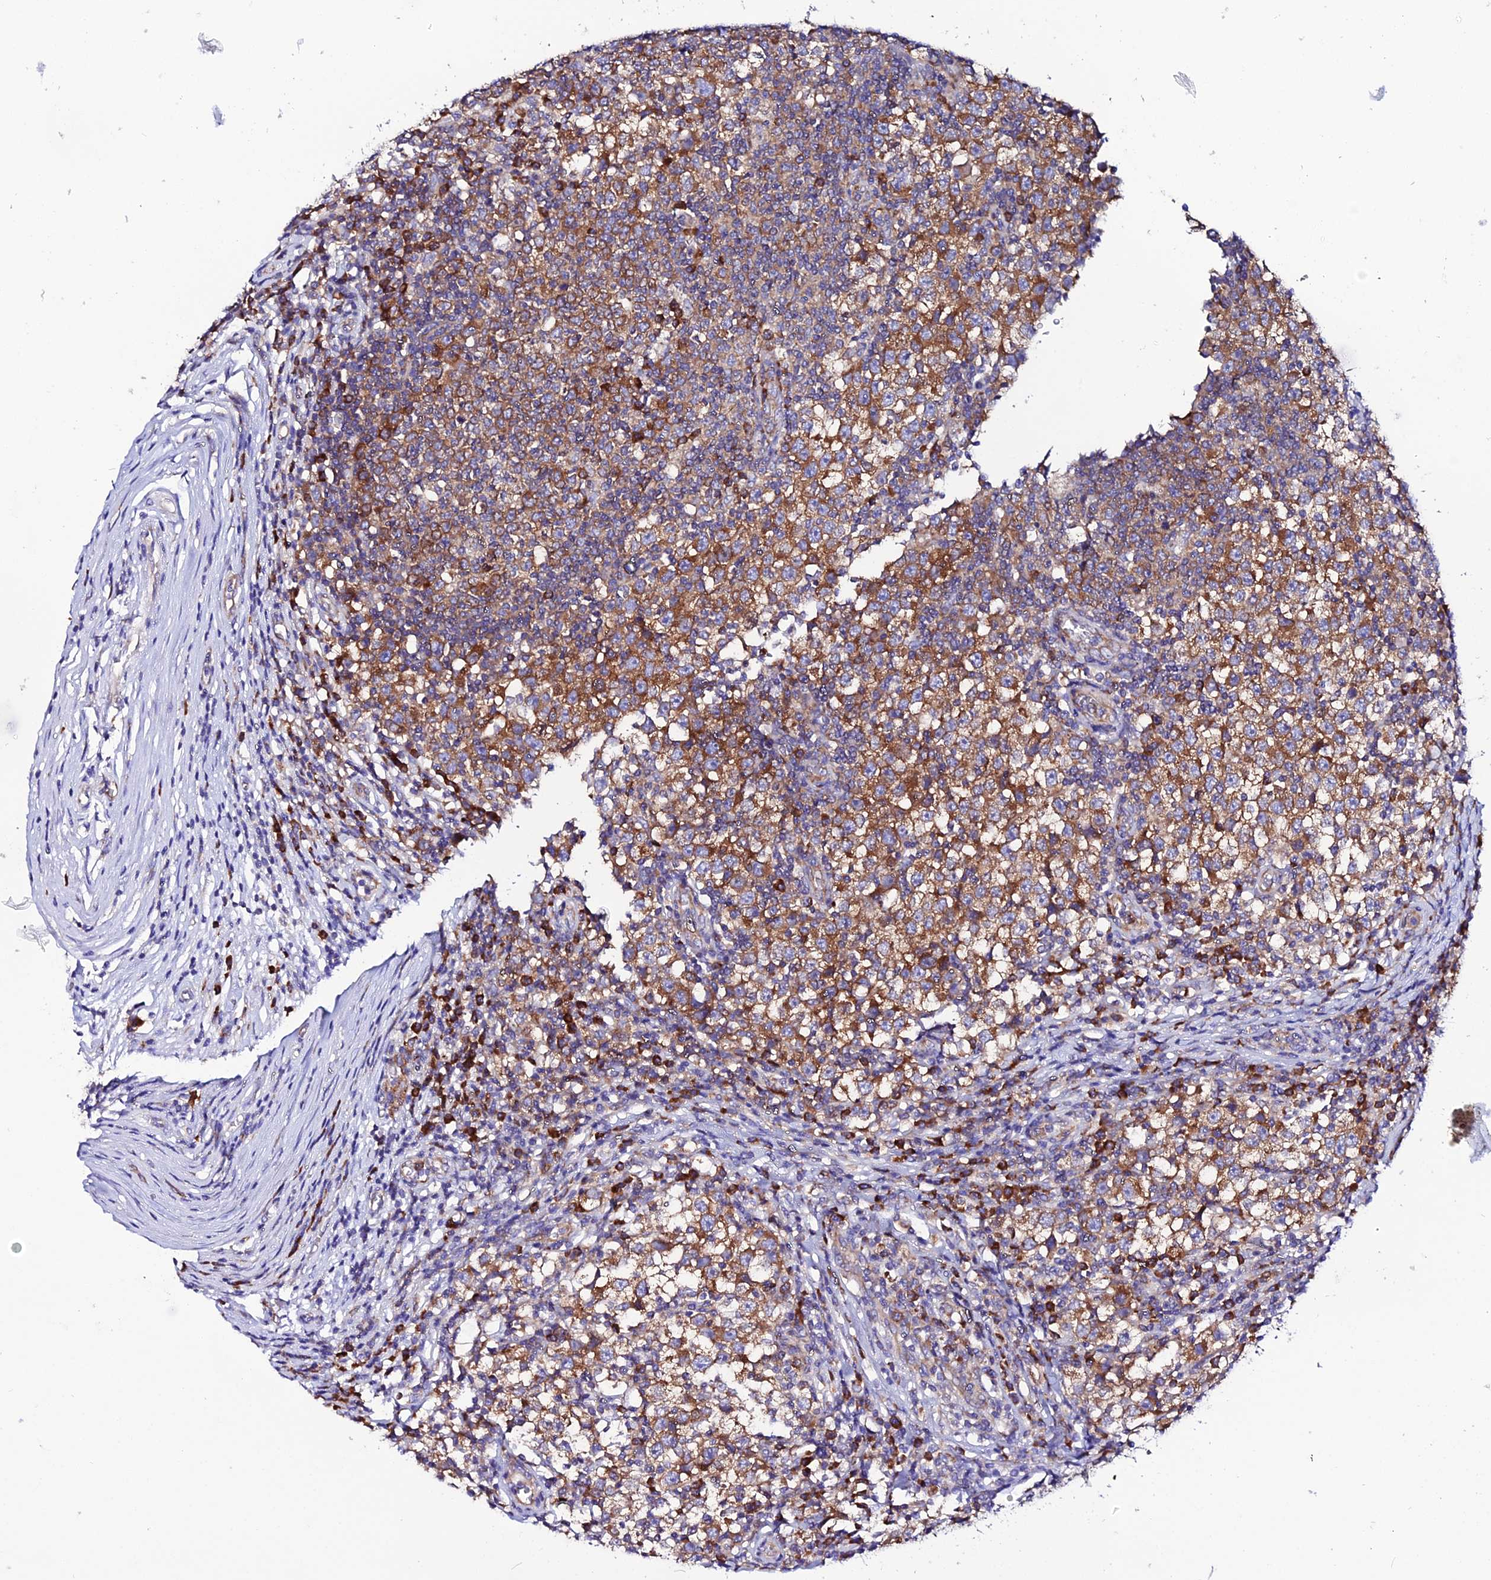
{"staining": {"intensity": "moderate", "quantity": ">75%", "location": "cytoplasmic/membranous"}, "tissue": "testis cancer", "cell_type": "Tumor cells", "image_type": "cancer", "snomed": [{"axis": "morphology", "description": "Seminoma, NOS"}, {"axis": "topography", "description": "Testis"}], "caption": "A medium amount of moderate cytoplasmic/membranous positivity is seen in about >75% of tumor cells in testis seminoma tissue.", "gene": "EEF1G", "patient": {"sex": "male", "age": 65}}